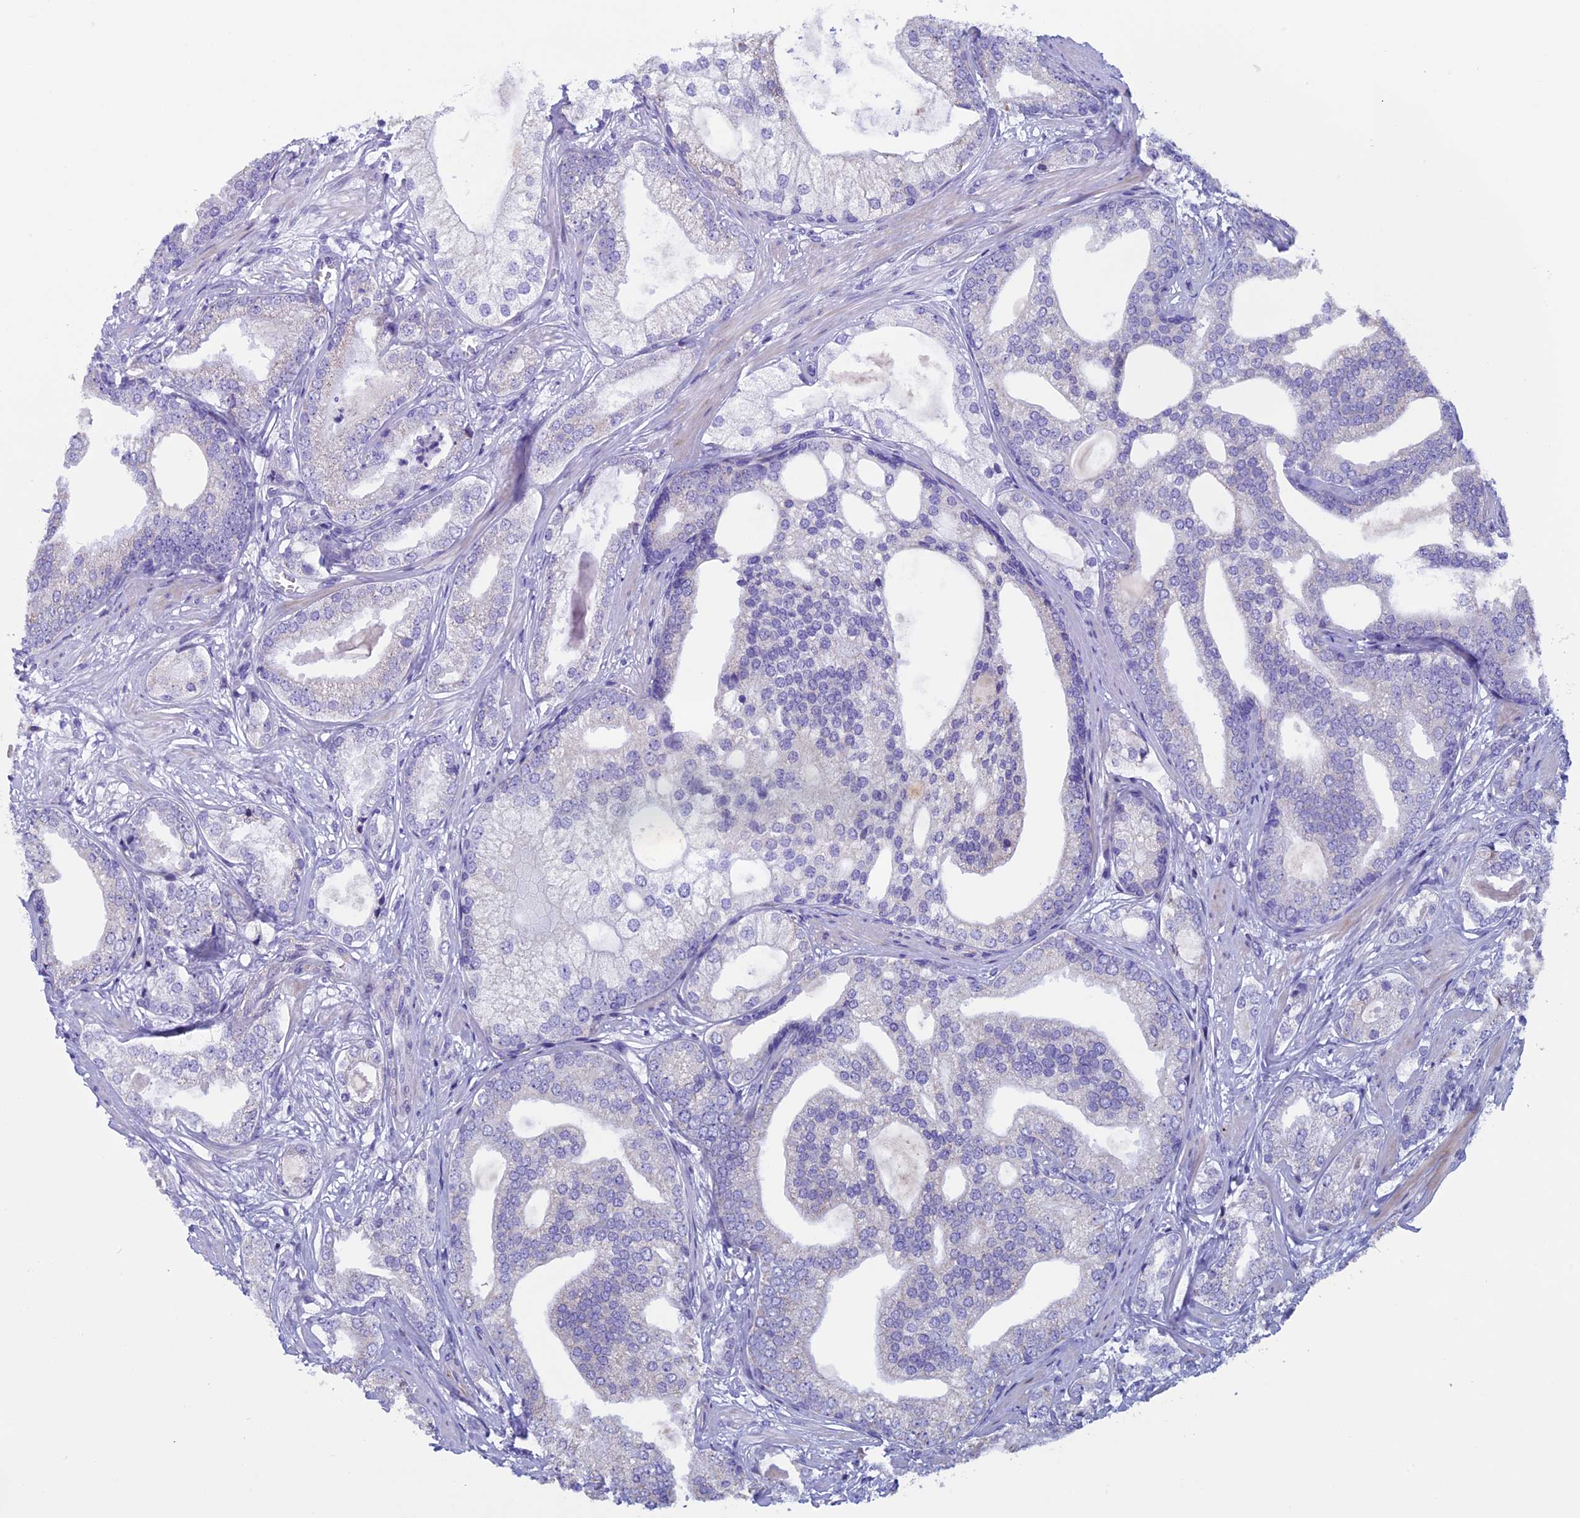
{"staining": {"intensity": "negative", "quantity": "none", "location": "none"}, "tissue": "prostate cancer", "cell_type": "Tumor cells", "image_type": "cancer", "snomed": [{"axis": "morphology", "description": "Adenocarcinoma, High grade"}, {"axis": "topography", "description": "Prostate"}], "caption": "Prostate cancer (adenocarcinoma (high-grade)) was stained to show a protein in brown. There is no significant staining in tumor cells.", "gene": "ZNF563", "patient": {"sex": "male", "age": 60}}